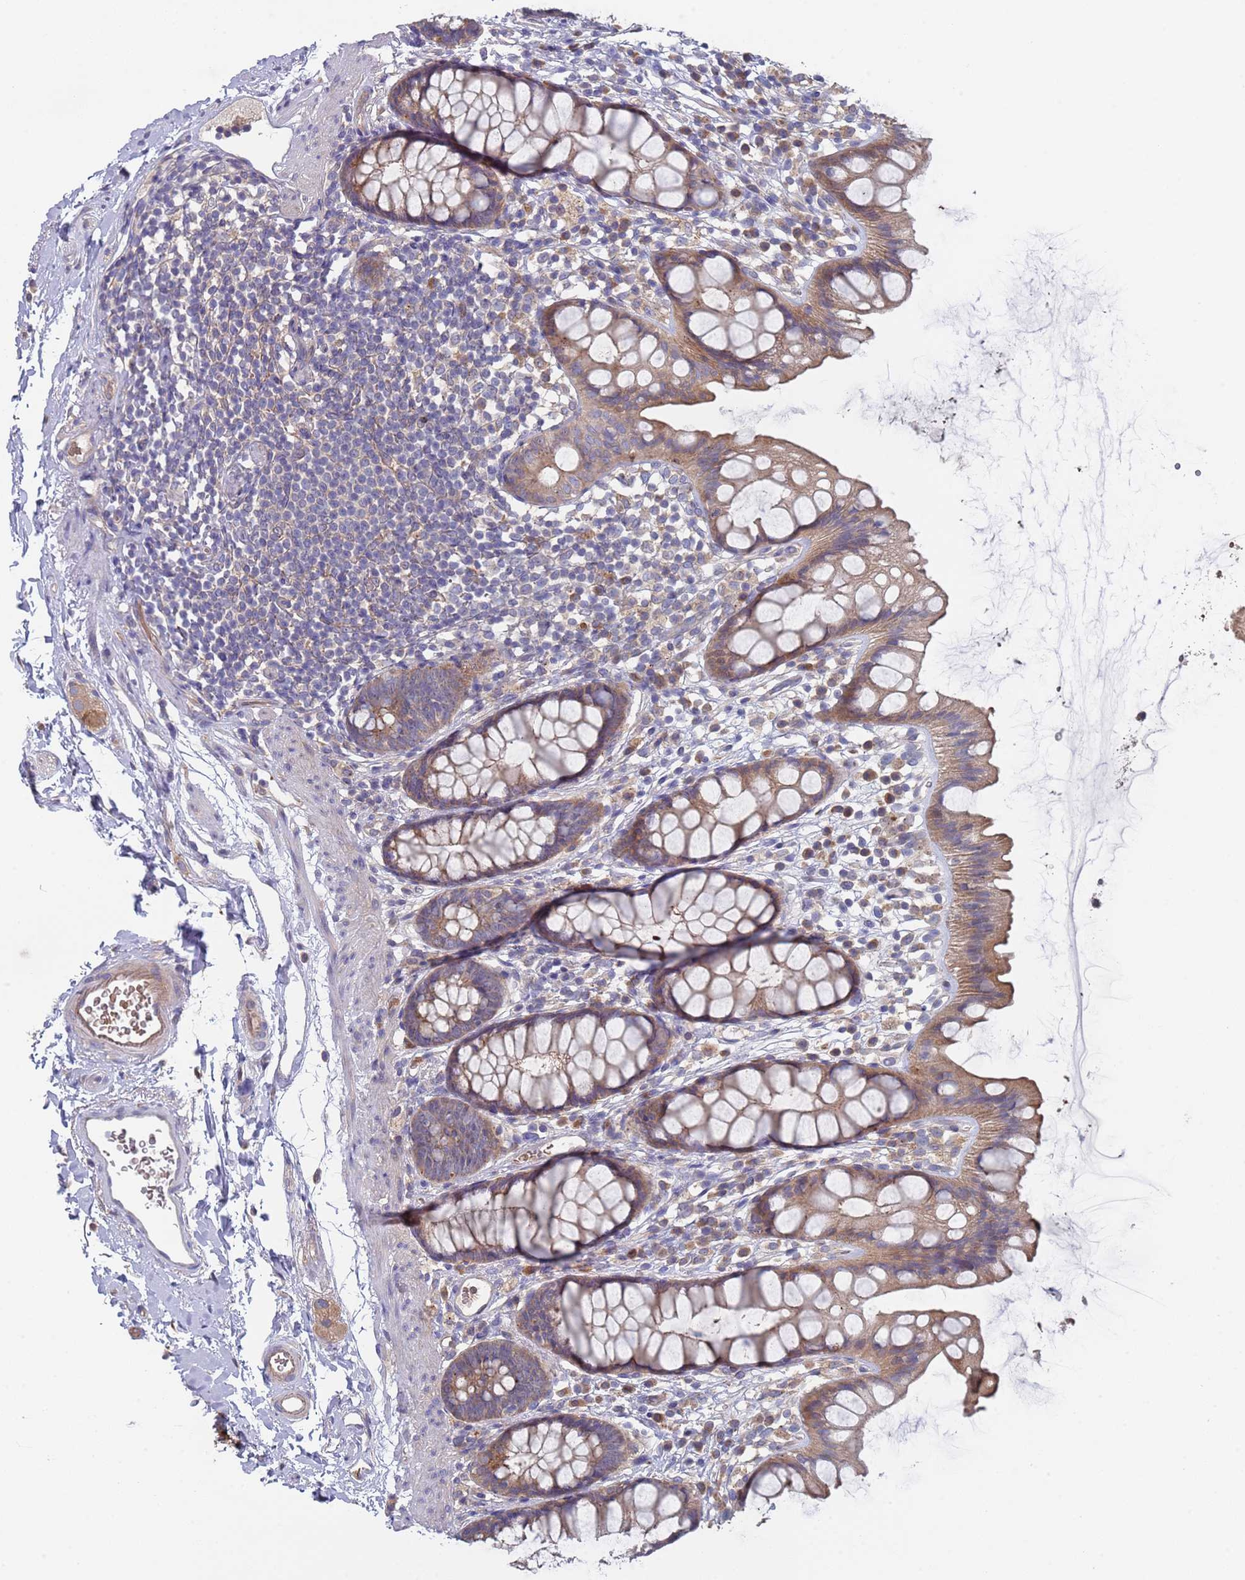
{"staining": {"intensity": "moderate", "quantity": ">75%", "location": "cytoplasmic/membranous"}, "tissue": "rectum", "cell_type": "Glandular cells", "image_type": "normal", "snomed": [{"axis": "morphology", "description": "Normal tissue, NOS"}, {"axis": "topography", "description": "Rectum"}], "caption": "Approximately >75% of glandular cells in normal rectum exhibit moderate cytoplasmic/membranous protein positivity as visualized by brown immunohistochemical staining.", "gene": "MALRD1", "patient": {"sex": "female", "age": 65}}